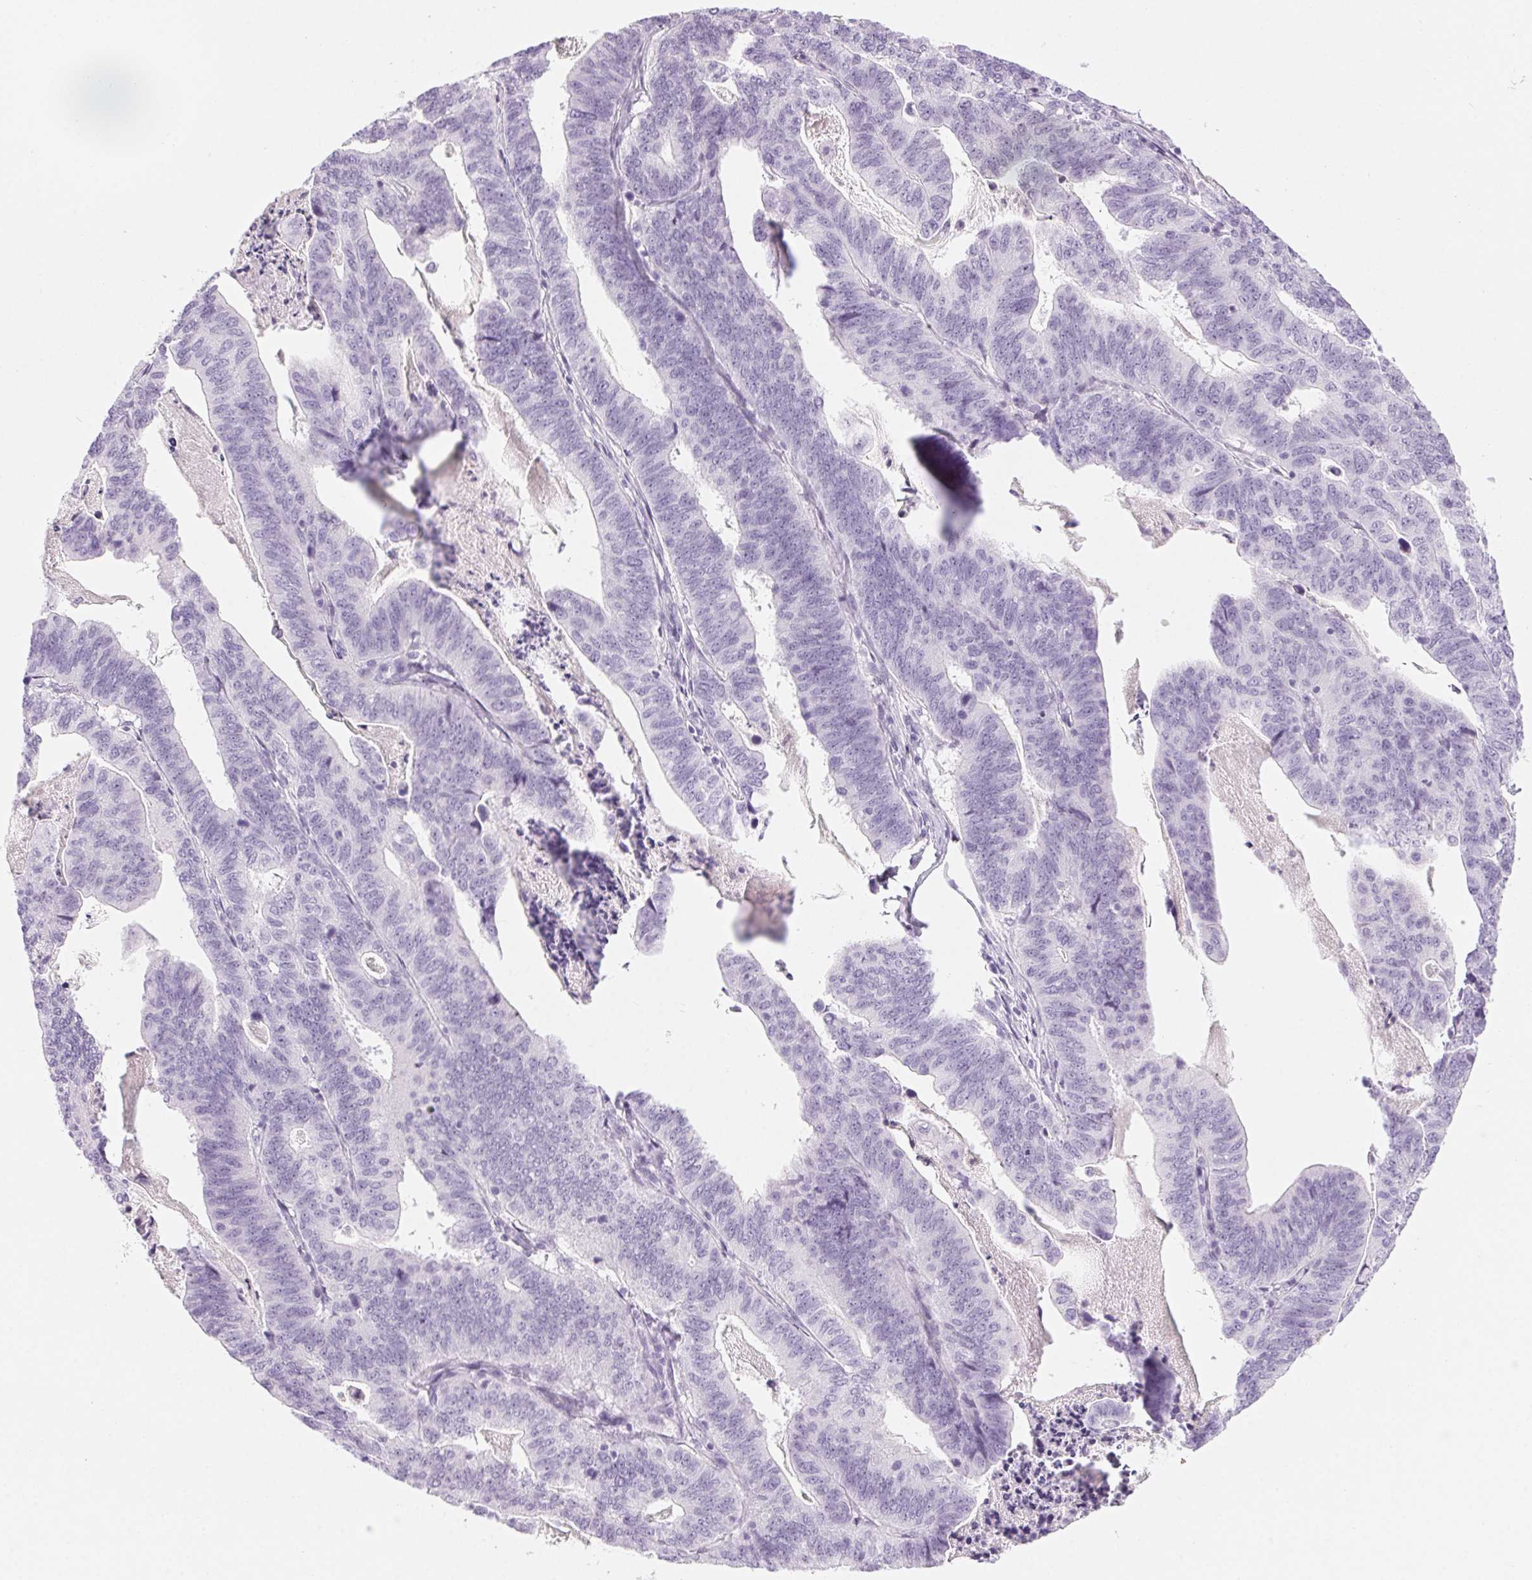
{"staining": {"intensity": "negative", "quantity": "none", "location": "none"}, "tissue": "stomach cancer", "cell_type": "Tumor cells", "image_type": "cancer", "snomed": [{"axis": "morphology", "description": "Adenocarcinoma, NOS"}, {"axis": "topography", "description": "Stomach, upper"}], "caption": "IHC photomicrograph of neoplastic tissue: human adenocarcinoma (stomach) stained with DAB displays no significant protein expression in tumor cells.", "gene": "LRP2", "patient": {"sex": "female", "age": 67}}